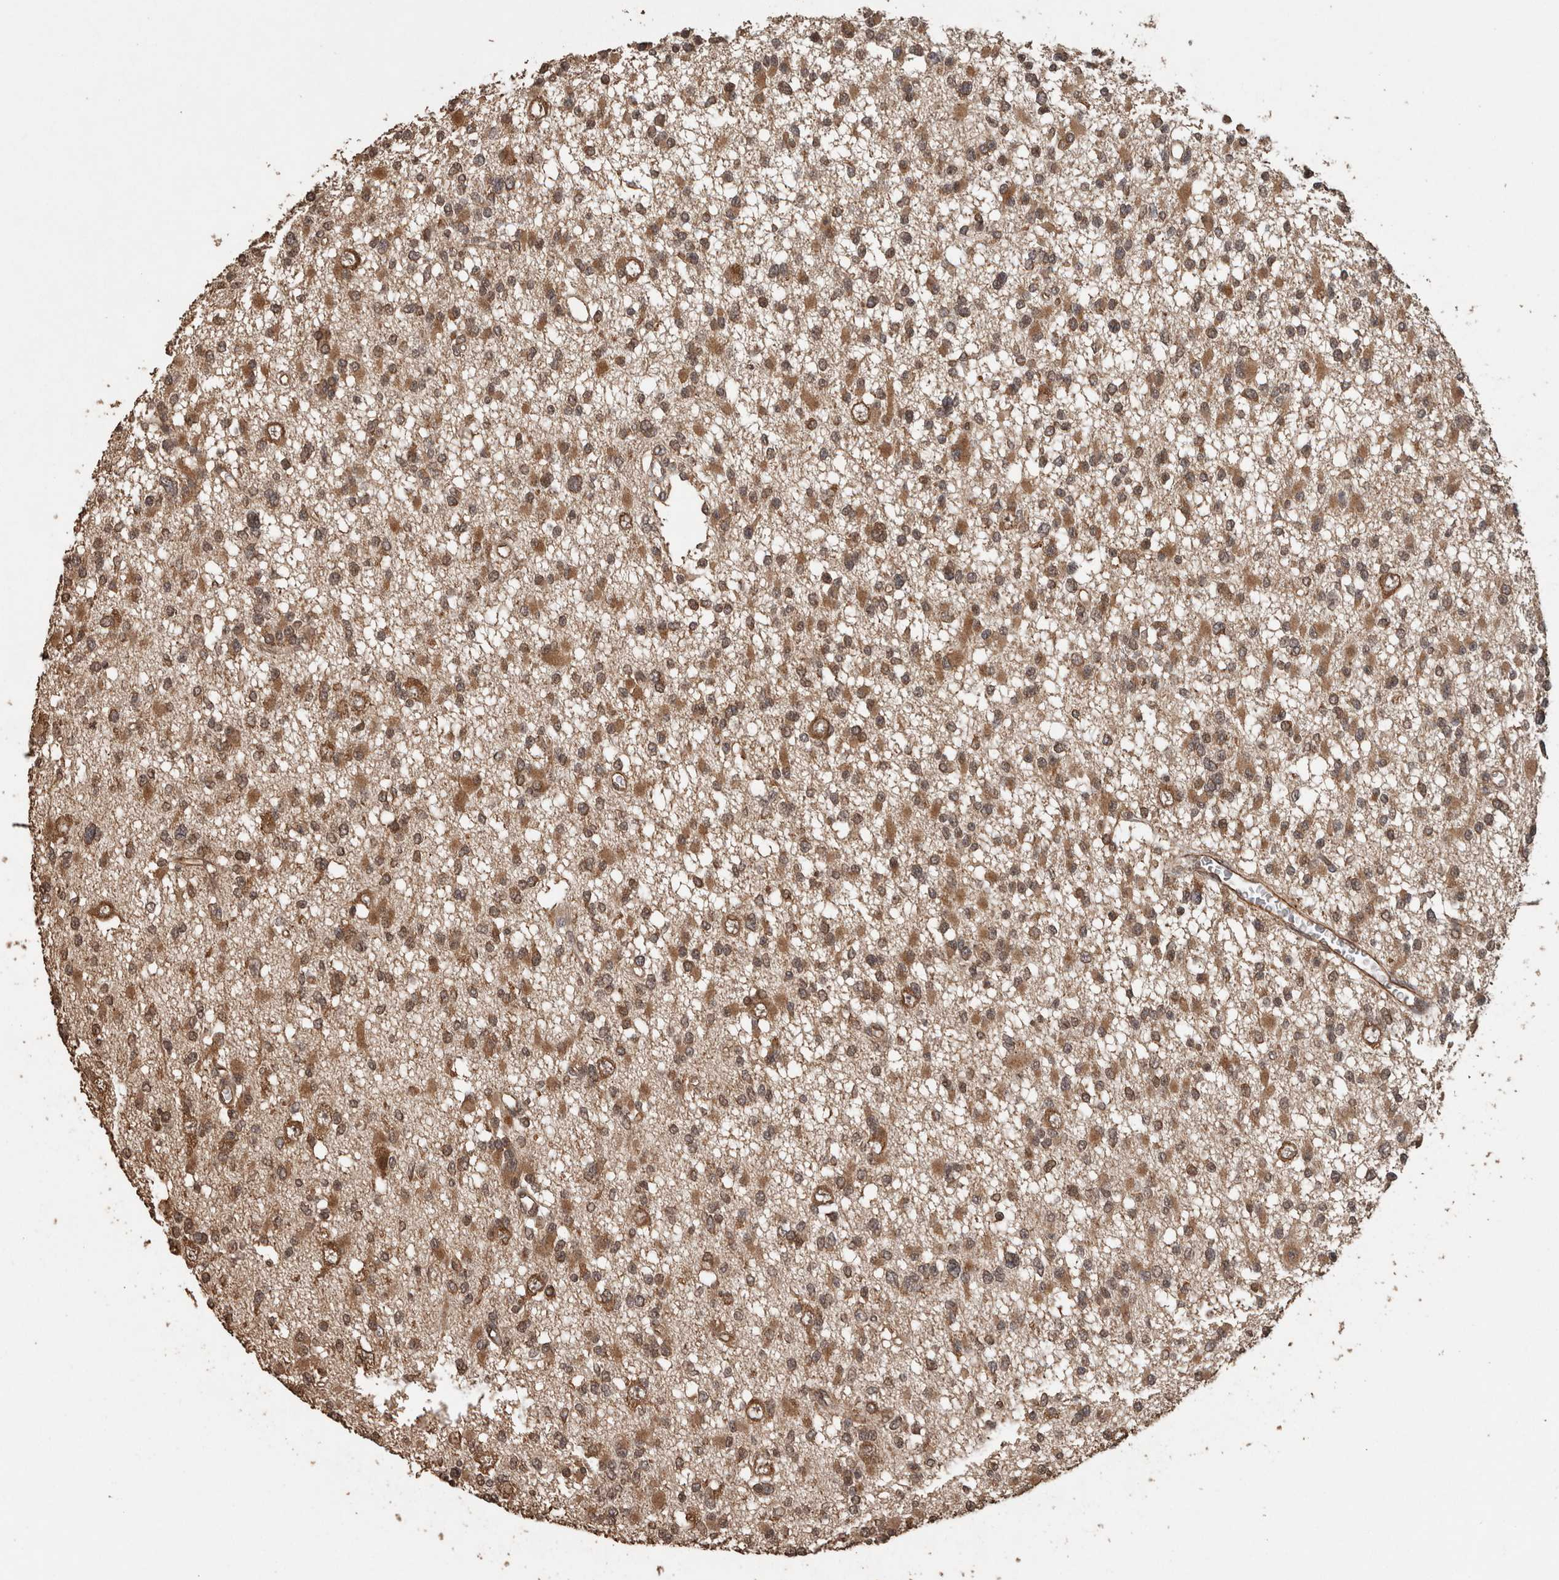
{"staining": {"intensity": "moderate", "quantity": ">75%", "location": "cytoplasmic/membranous"}, "tissue": "glioma", "cell_type": "Tumor cells", "image_type": "cancer", "snomed": [{"axis": "morphology", "description": "Glioma, malignant, Low grade"}, {"axis": "topography", "description": "Brain"}], "caption": "Glioma stained with a protein marker exhibits moderate staining in tumor cells.", "gene": "PINK1", "patient": {"sex": "female", "age": 22}}